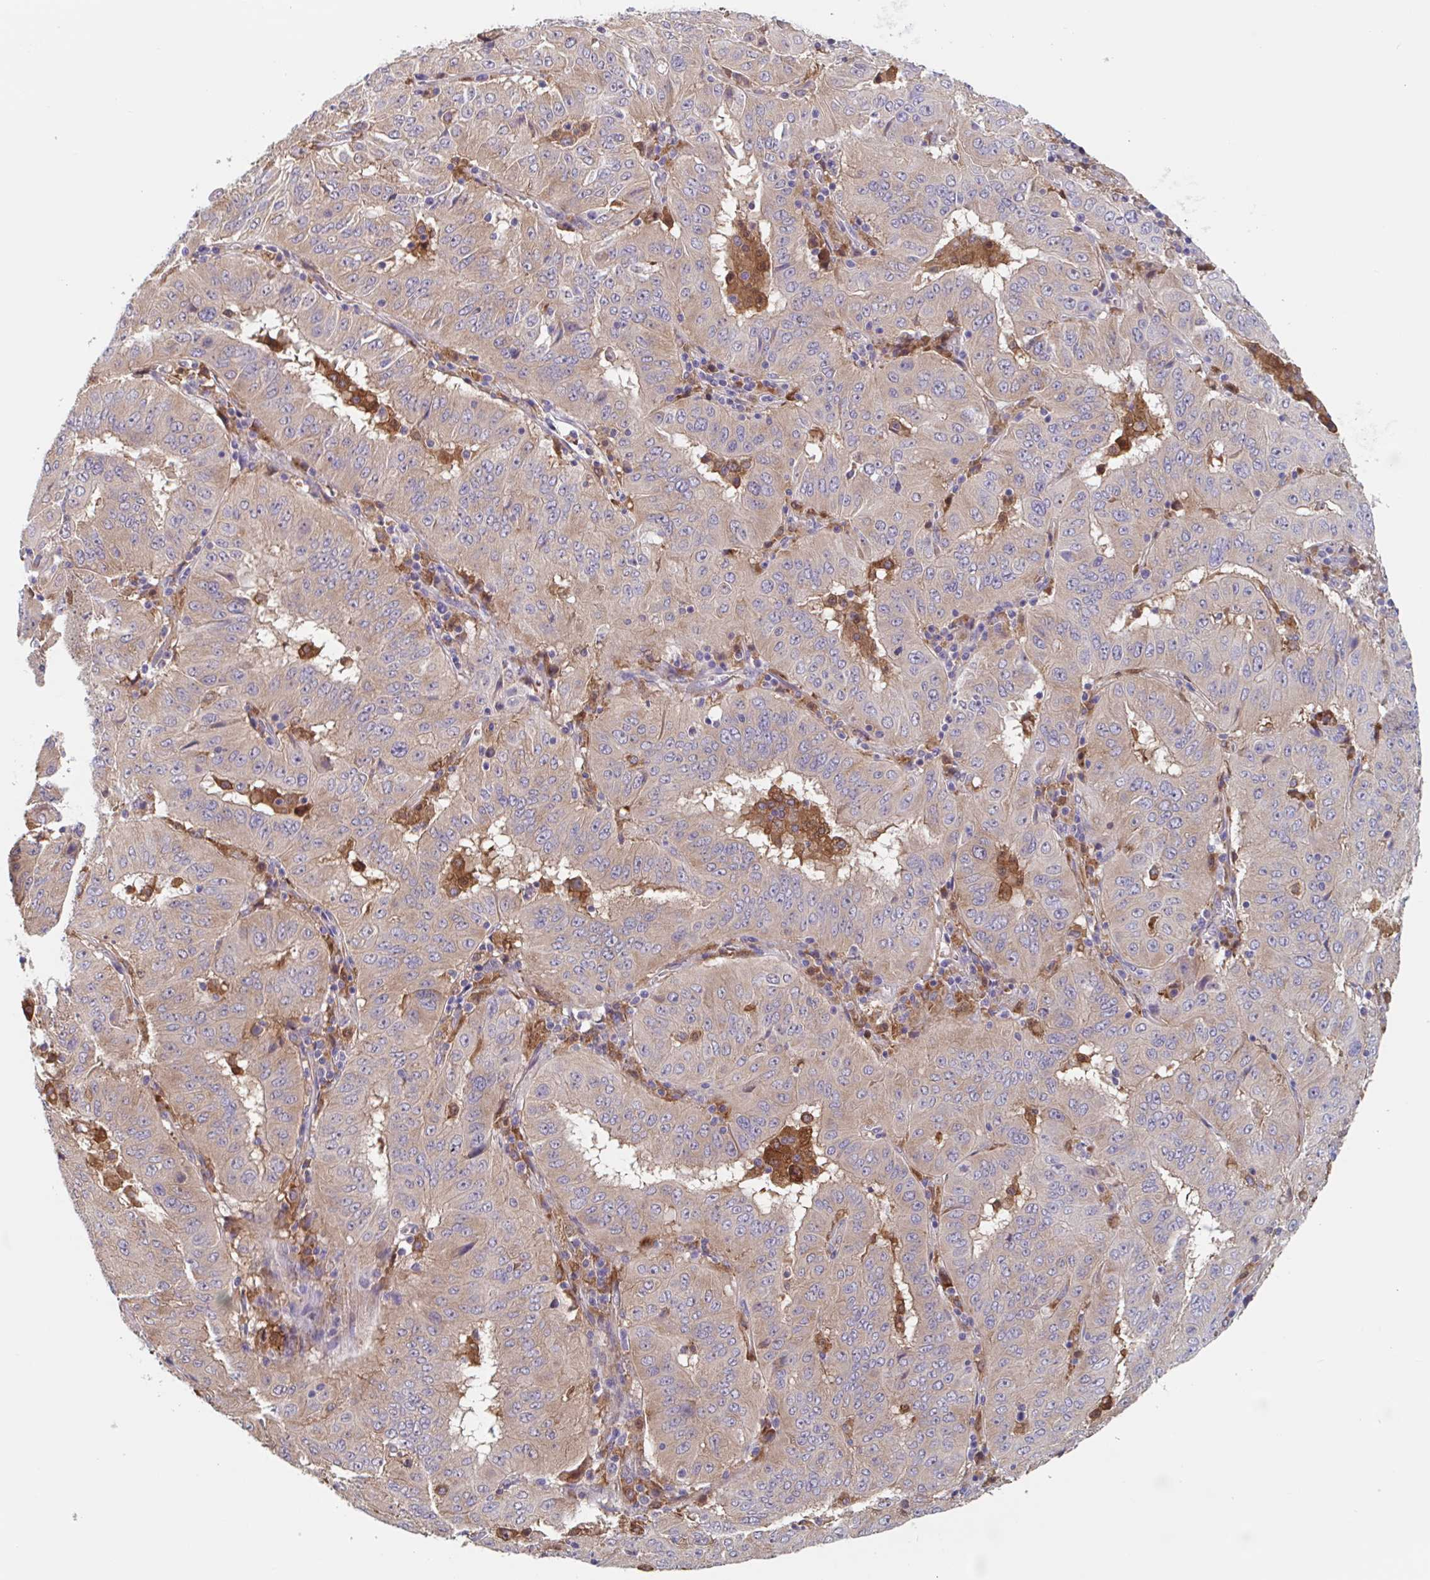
{"staining": {"intensity": "weak", "quantity": ">75%", "location": "cytoplasmic/membranous"}, "tissue": "pancreatic cancer", "cell_type": "Tumor cells", "image_type": "cancer", "snomed": [{"axis": "morphology", "description": "Adenocarcinoma, NOS"}, {"axis": "topography", "description": "Pancreas"}], "caption": "Immunohistochemistry (DAB (3,3'-diaminobenzidine)) staining of human adenocarcinoma (pancreatic) displays weak cytoplasmic/membranous protein expression in approximately >75% of tumor cells.", "gene": "SNX8", "patient": {"sex": "male", "age": 63}}